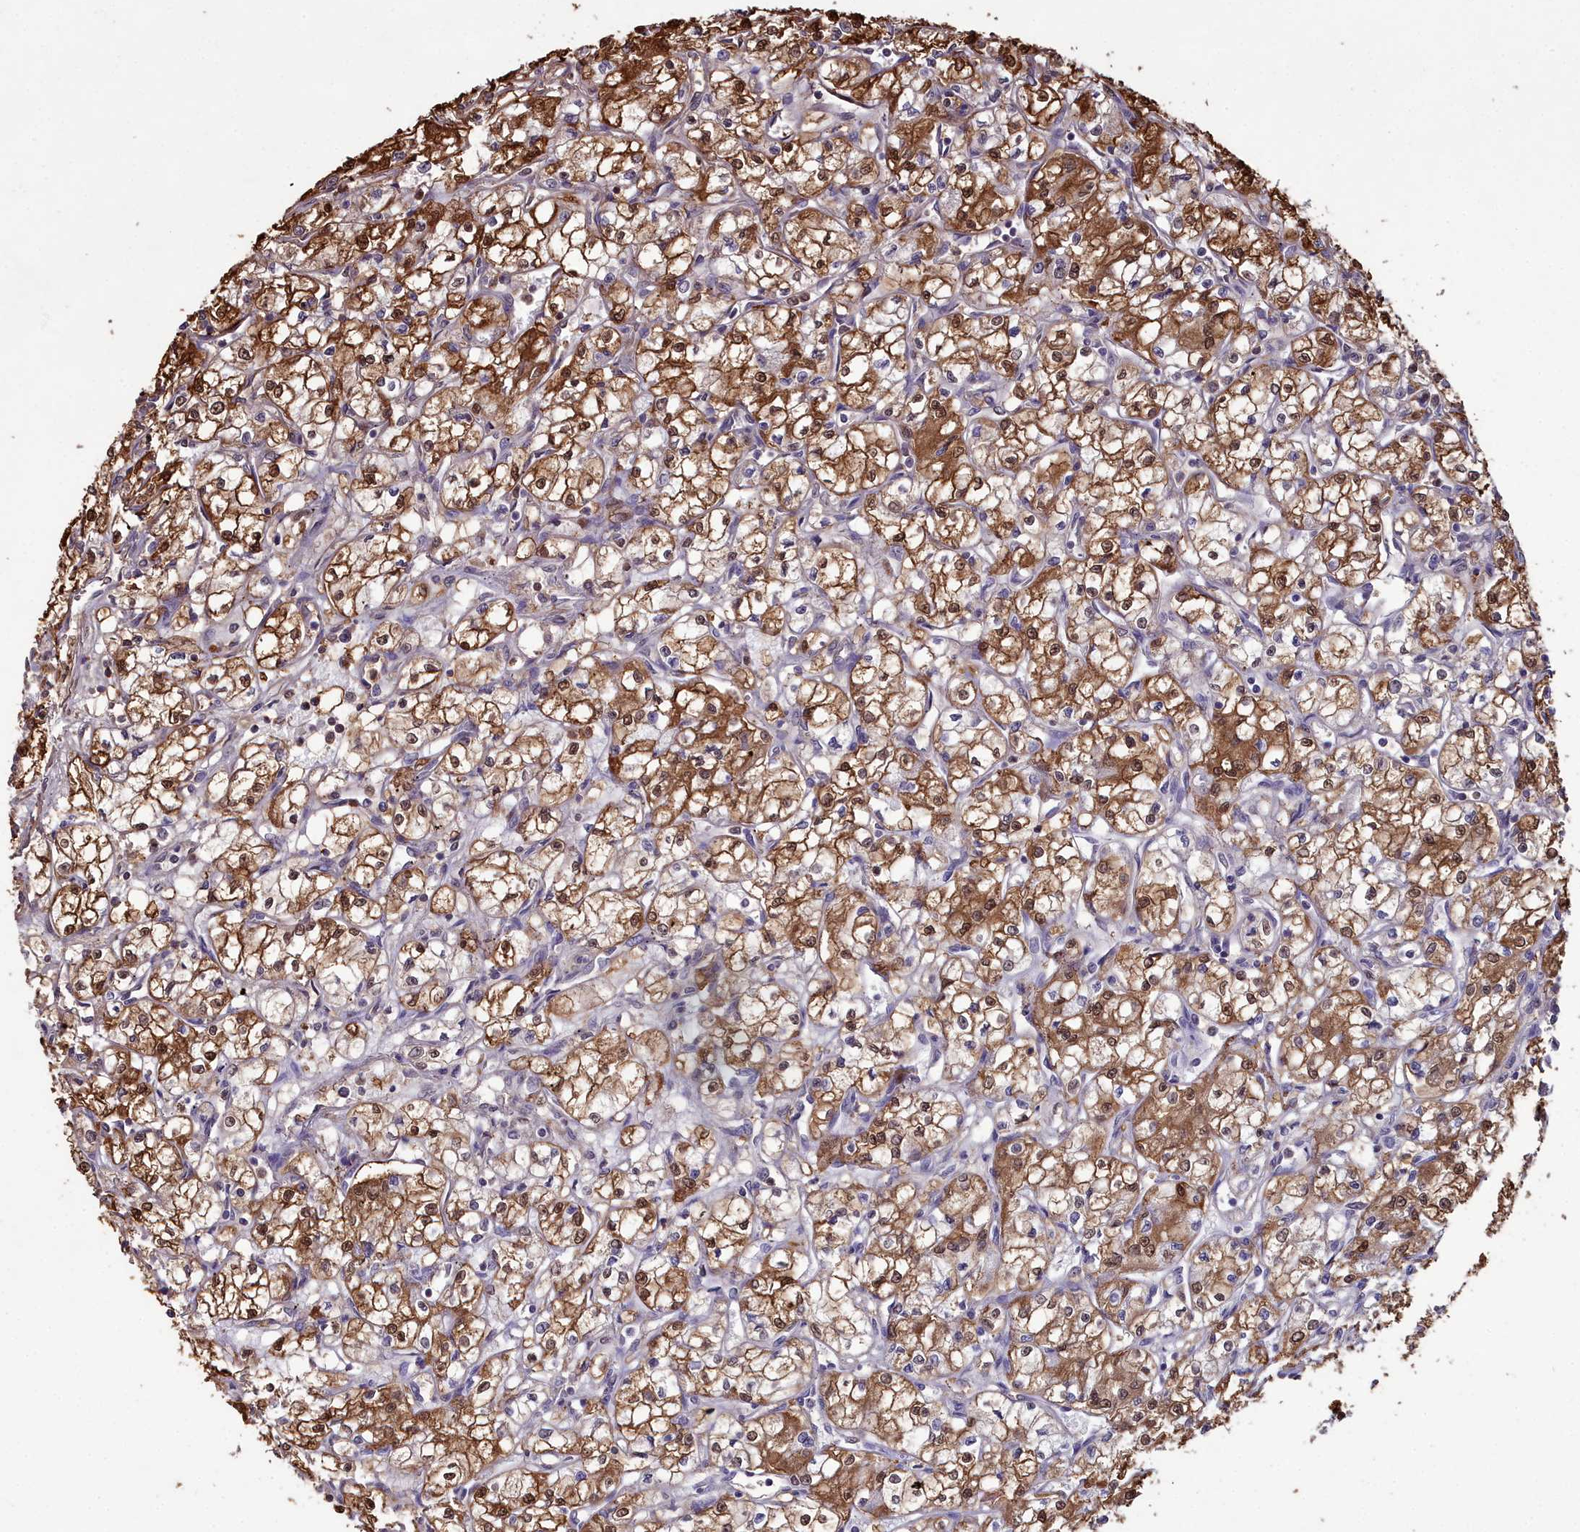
{"staining": {"intensity": "strong", "quantity": ">75%", "location": "cytoplasmic/membranous,nuclear"}, "tissue": "renal cancer", "cell_type": "Tumor cells", "image_type": "cancer", "snomed": [{"axis": "morphology", "description": "Adenocarcinoma, NOS"}, {"axis": "topography", "description": "Kidney"}], "caption": "IHC (DAB) staining of renal cancer displays strong cytoplasmic/membranous and nuclear protein expression in approximately >75% of tumor cells.", "gene": "GAPDH", "patient": {"sex": "male", "age": 59}}